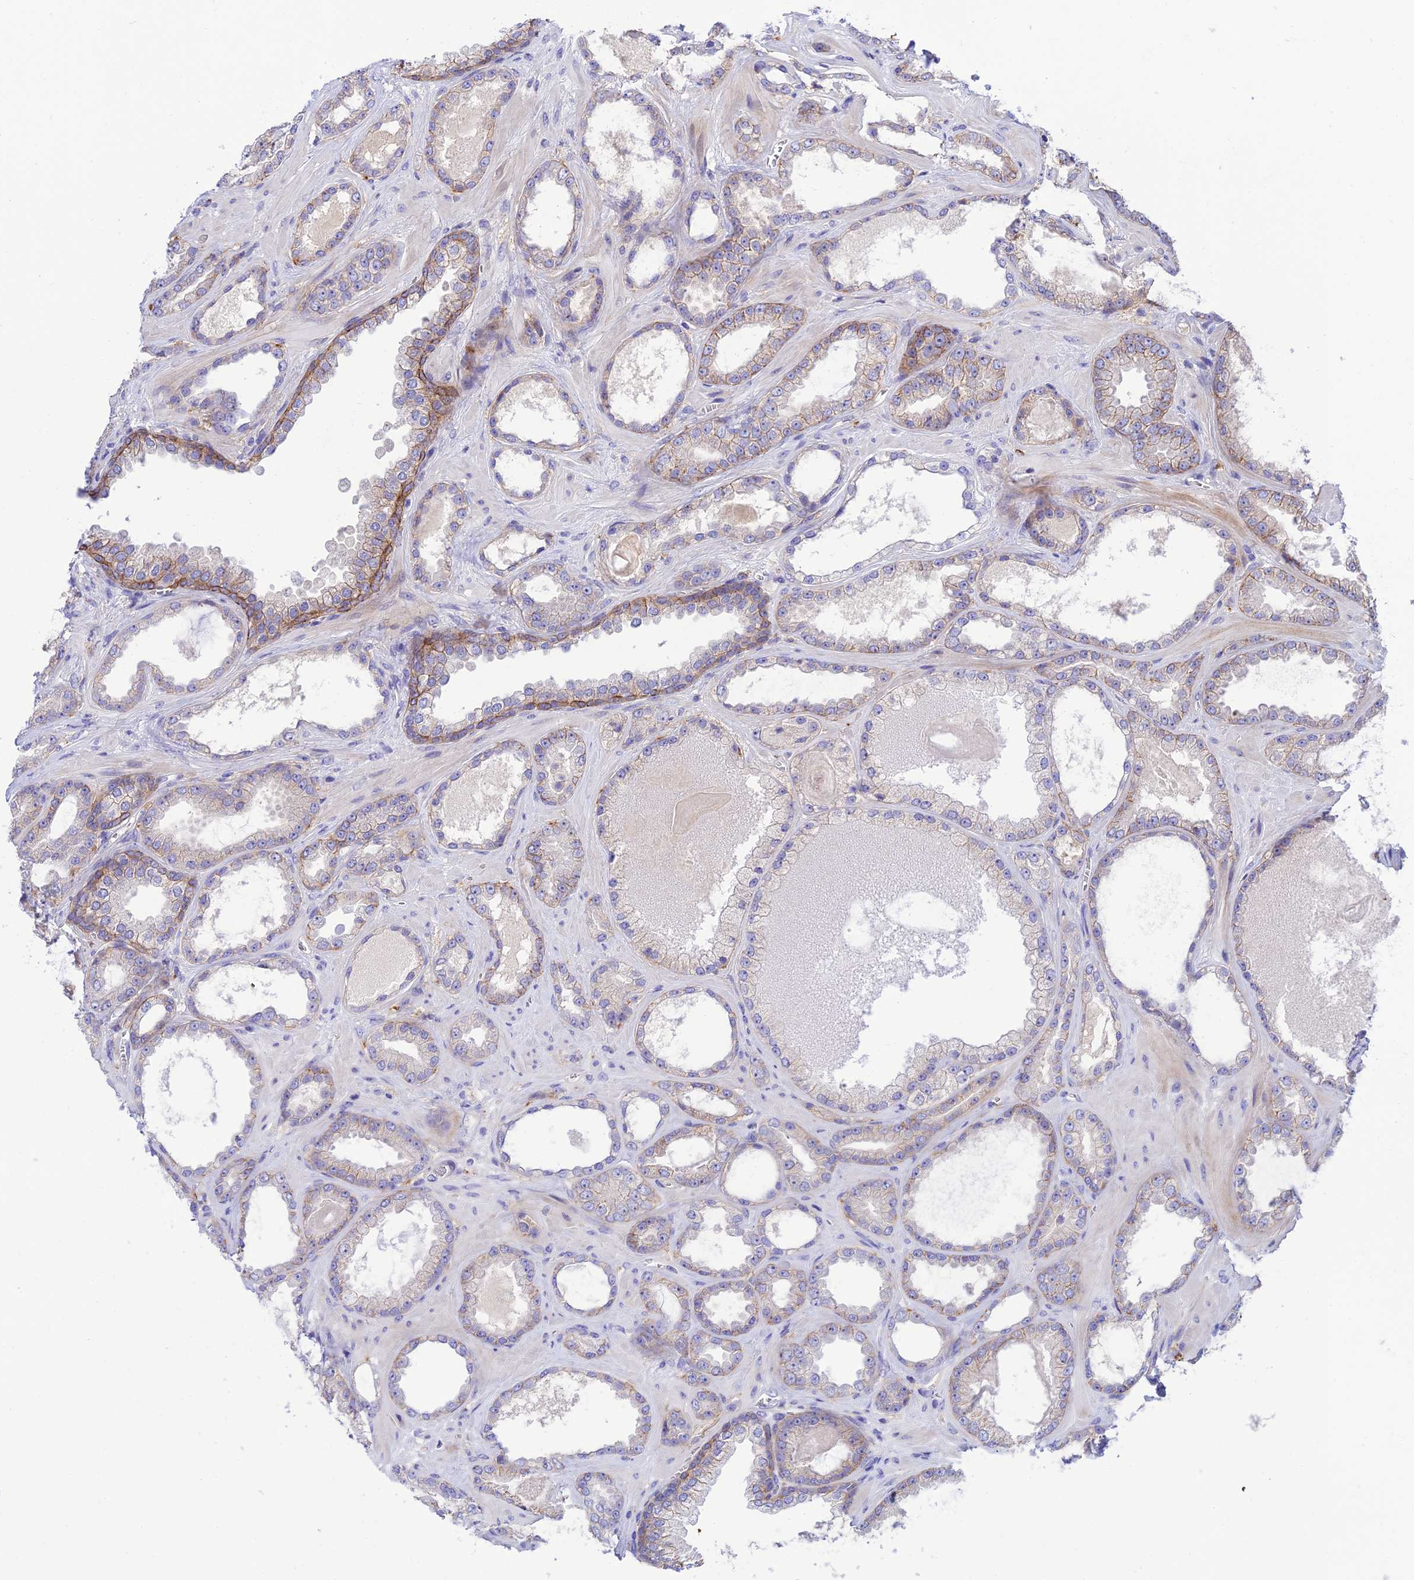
{"staining": {"intensity": "moderate", "quantity": "<25%", "location": "cytoplasmic/membranous"}, "tissue": "prostate cancer", "cell_type": "Tumor cells", "image_type": "cancer", "snomed": [{"axis": "morphology", "description": "Adenocarcinoma, Low grade"}, {"axis": "topography", "description": "Prostate"}], "caption": "Low-grade adenocarcinoma (prostate) tissue exhibits moderate cytoplasmic/membranous positivity in about <25% of tumor cells", "gene": "CCDC157", "patient": {"sex": "male", "age": 57}}